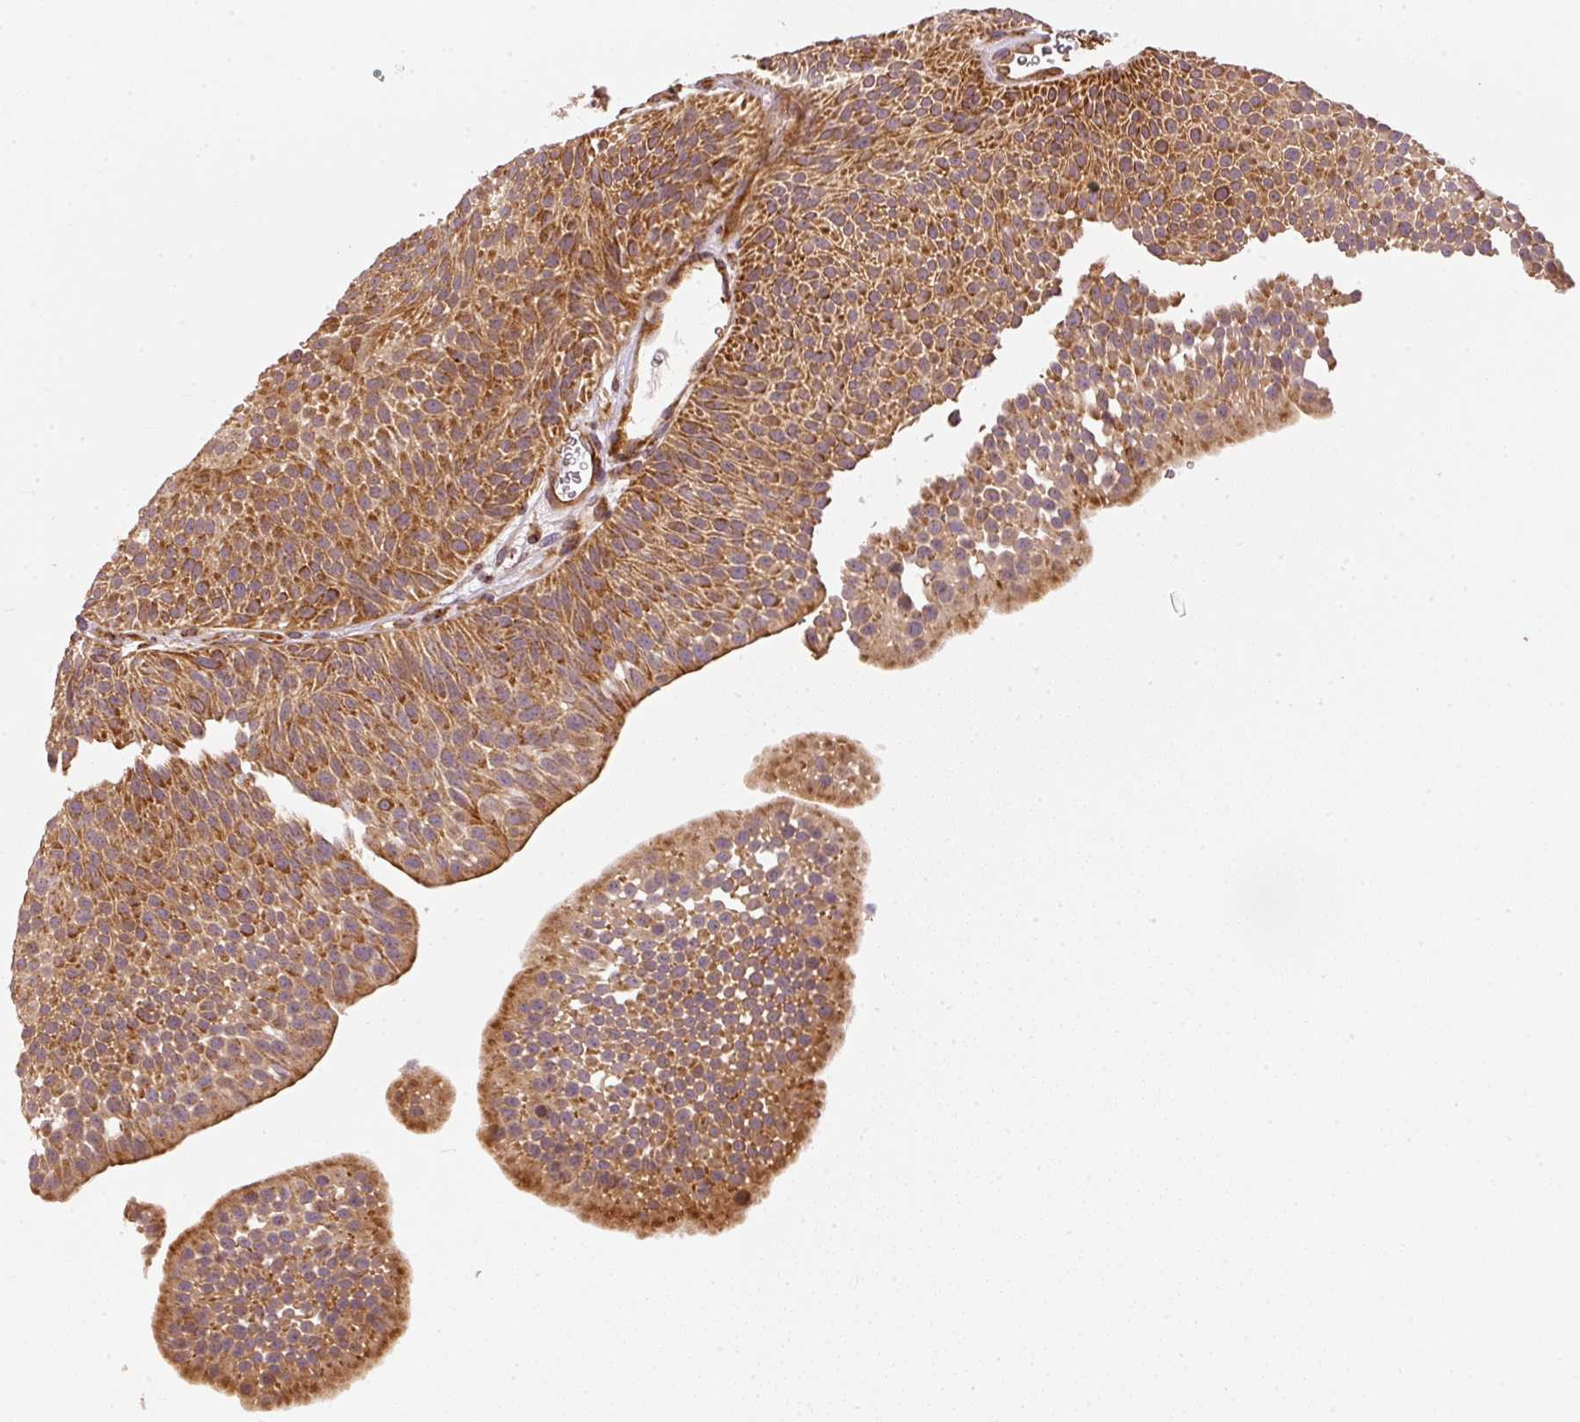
{"staining": {"intensity": "strong", "quantity": "25%-75%", "location": "cytoplasmic/membranous"}, "tissue": "urothelial cancer", "cell_type": "Tumor cells", "image_type": "cancer", "snomed": [{"axis": "morphology", "description": "Urothelial carcinoma, NOS"}, {"axis": "topography", "description": "Urinary bladder"}], "caption": "Brown immunohistochemical staining in human transitional cell carcinoma demonstrates strong cytoplasmic/membranous positivity in about 25%-75% of tumor cells.", "gene": "MTHFD1L", "patient": {"sex": "male", "age": 67}}